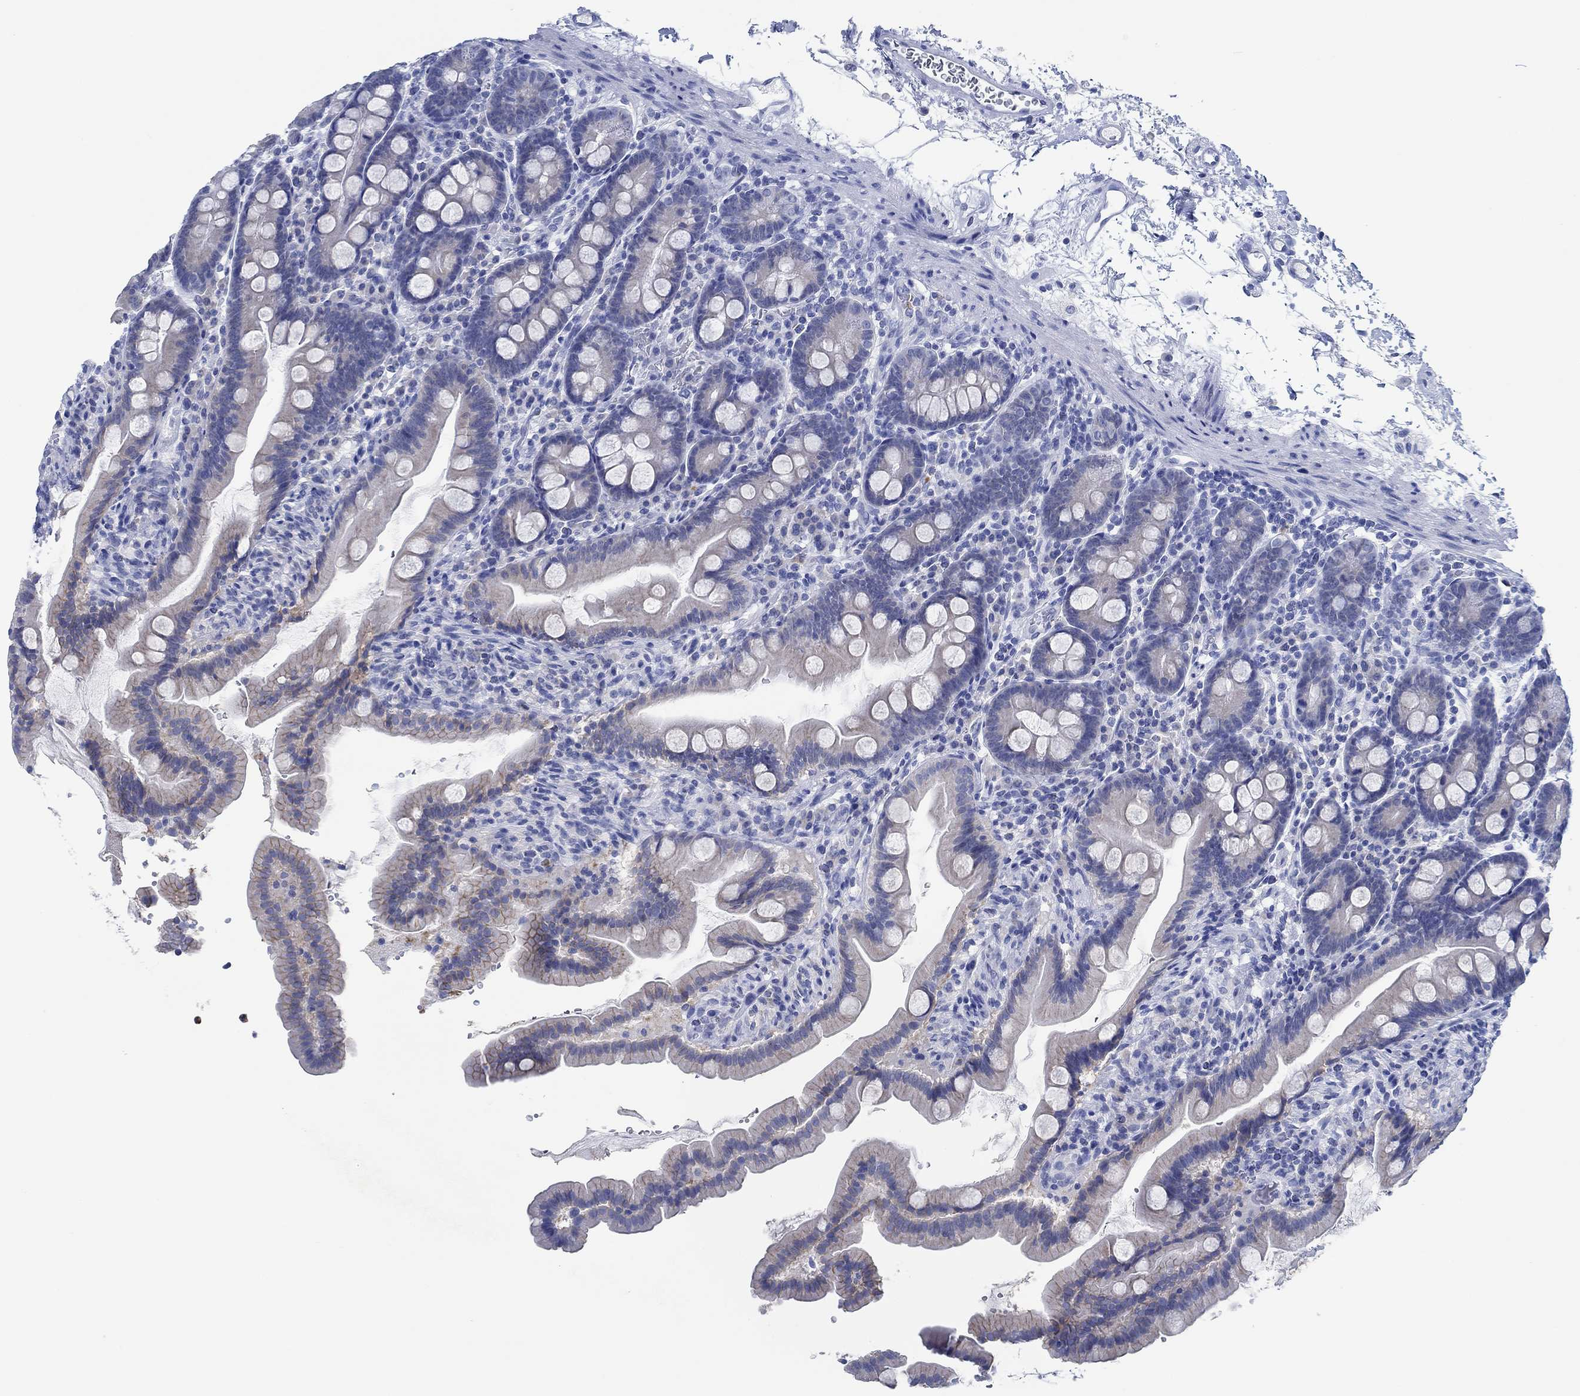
{"staining": {"intensity": "moderate", "quantity": "<25%", "location": "cytoplasmic/membranous"}, "tissue": "small intestine", "cell_type": "Glandular cells", "image_type": "normal", "snomed": [{"axis": "morphology", "description": "Normal tissue, NOS"}, {"axis": "topography", "description": "Small intestine"}], "caption": "IHC histopathology image of normal human small intestine stained for a protein (brown), which shows low levels of moderate cytoplasmic/membranous expression in approximately <25% of glandular cells.", "gene": "ZNF671", "patient": {"sex": "female", "age": 44}}